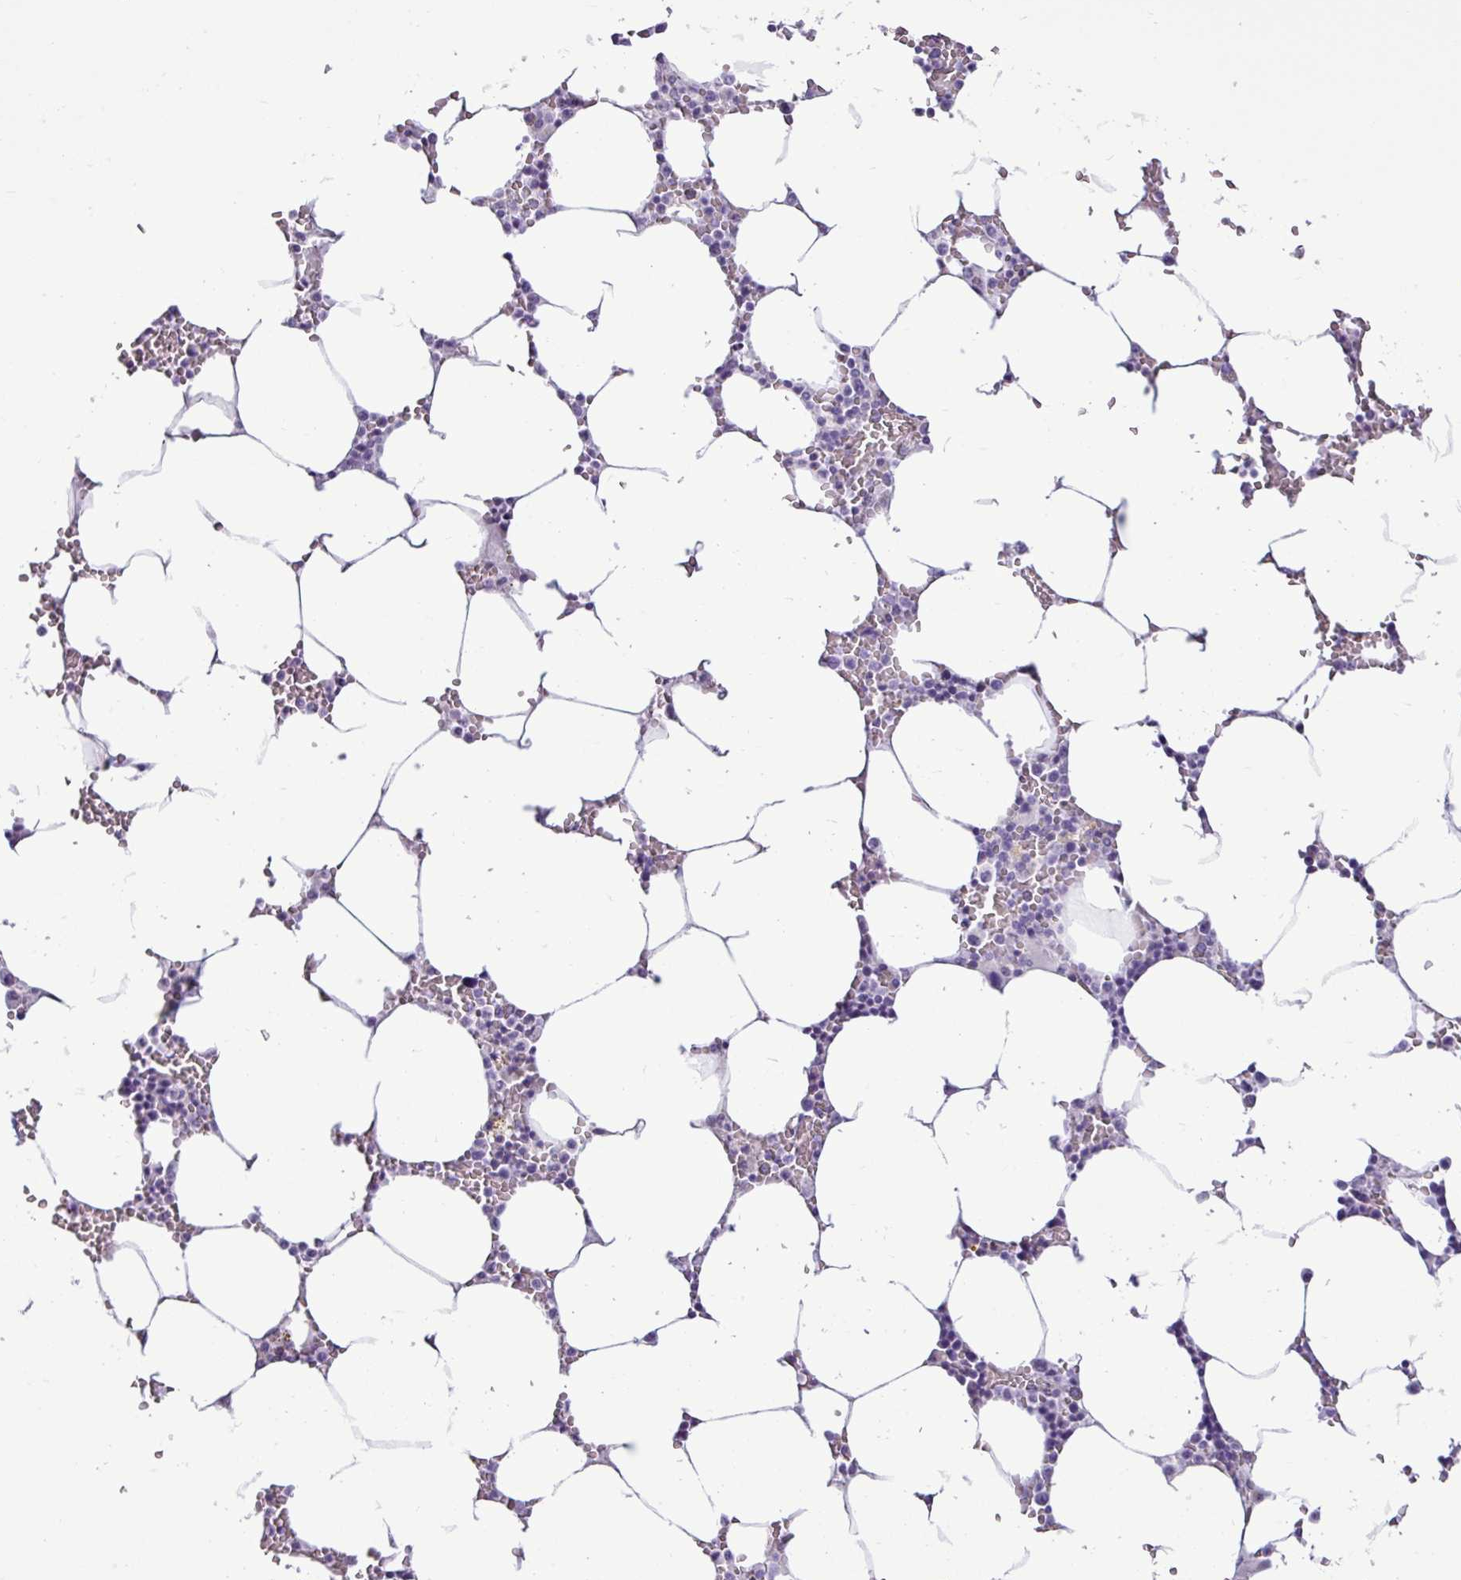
{"staining": {"intensity": "negative", "quantity": "none", "location": "none"}, "tissue": "bone marrow", "cell_type": "Hematopoietic cells", "image_type": "normal", "snomed": [{"axis": "morphology", "description": "Normal tissue, NOS"}, {"axis": "topography", "description": "Bone marrow"}], "caption": "High power microscopy photomicrograph of an IHC micrograph of normal bone marrow, revealing no significant expression in hematopoietic cells.", "gene": "ALDH3A1", "patient": {"sex": "male", "age": 70}}